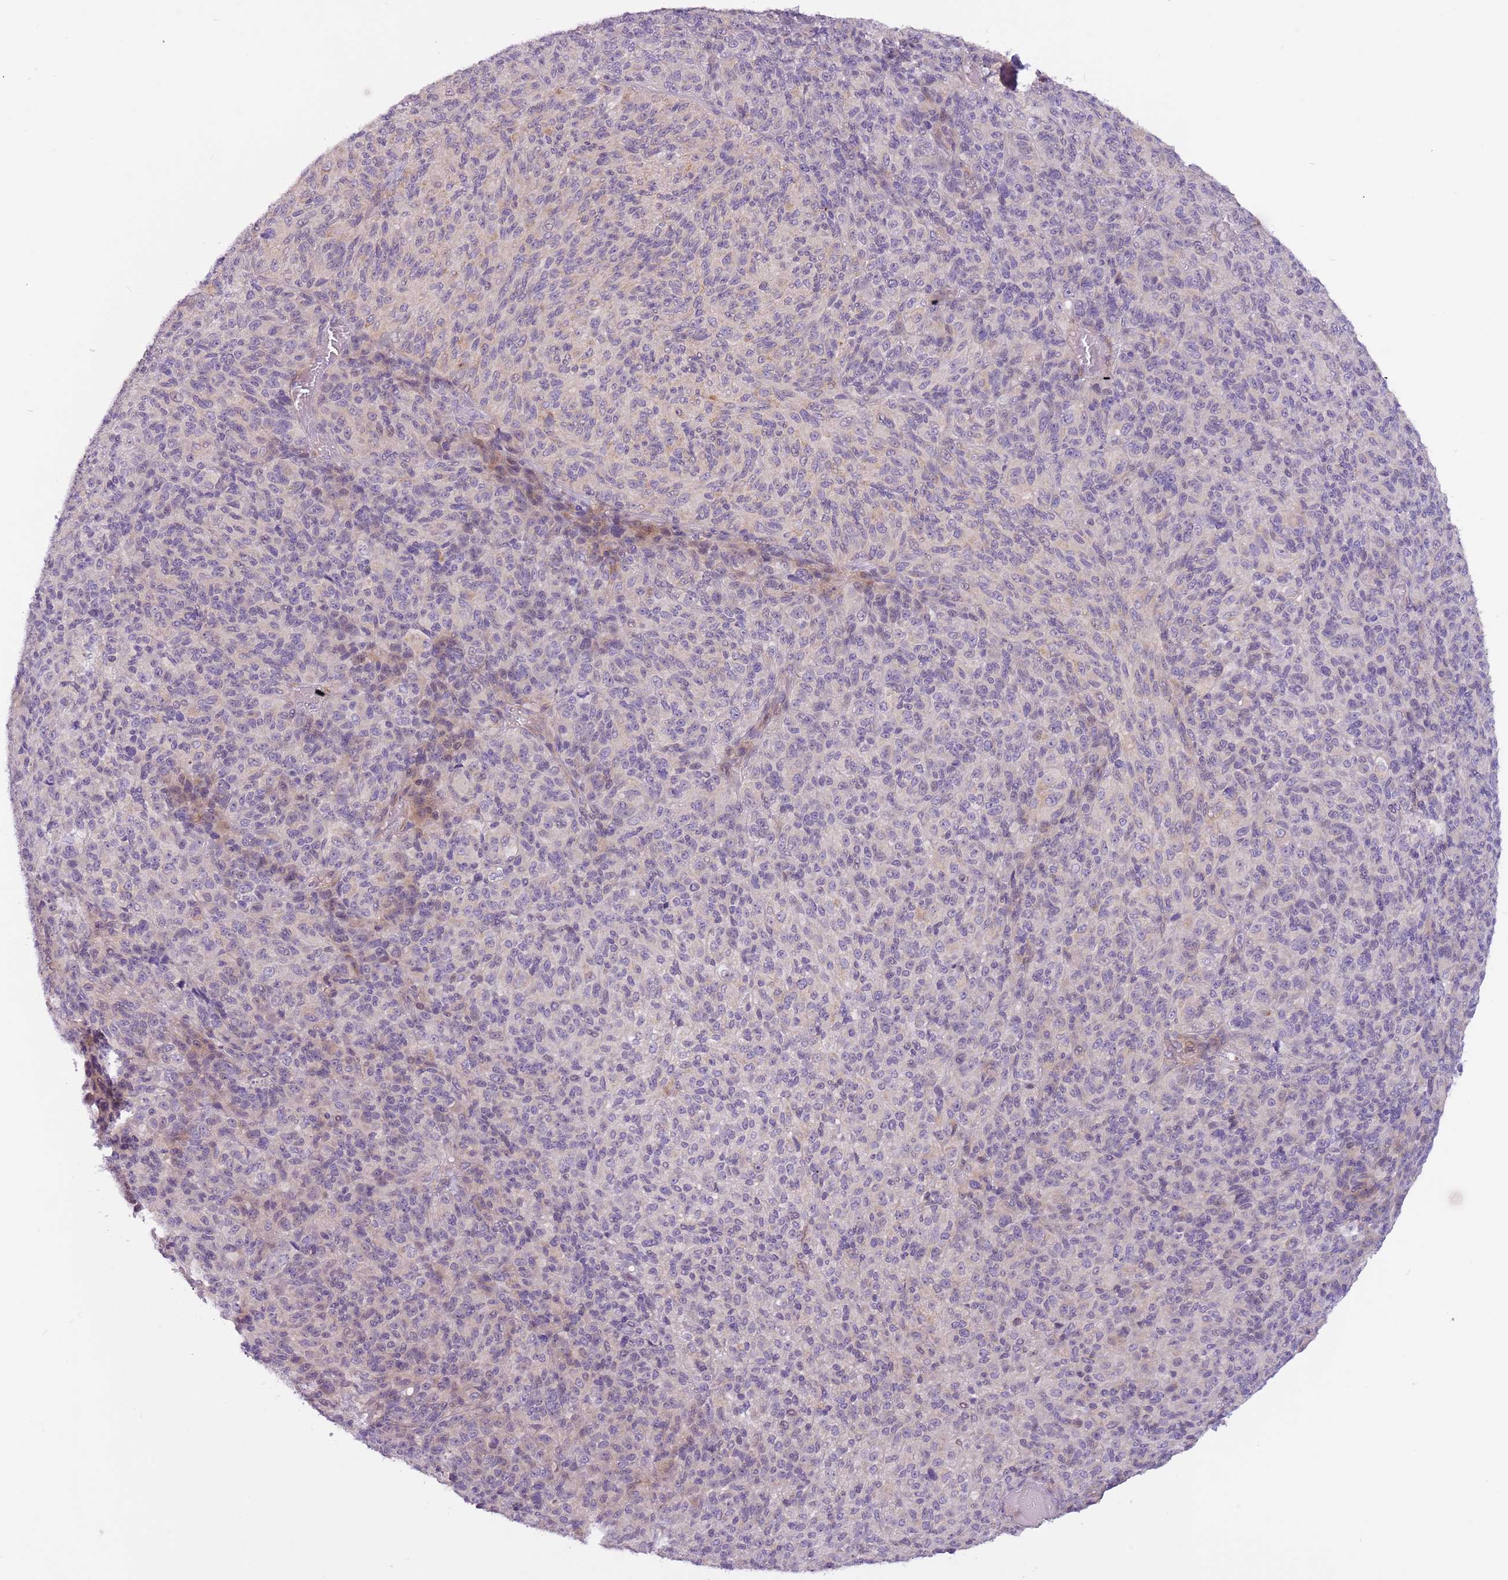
{"staining": {"intensity": "negative", "quantity": "none", "location": "none"}, "tissue": "melanoma", "cell_type": "Tumor cells", "image_type": "cancer", "snomed": [{"axis": "morphology", "description": "Malignant melanoma, Metastatic site"}, {"axis": "topography", "description": "Brain"}], "caption": "High magnification brightfield microscopy of melanoma stained with DAB (brown) and counterstained with hematoxylin (blue): tumor cells show no significant staining.", "gene": "MRO", "patient": {"sex": "female", "age": 56}}